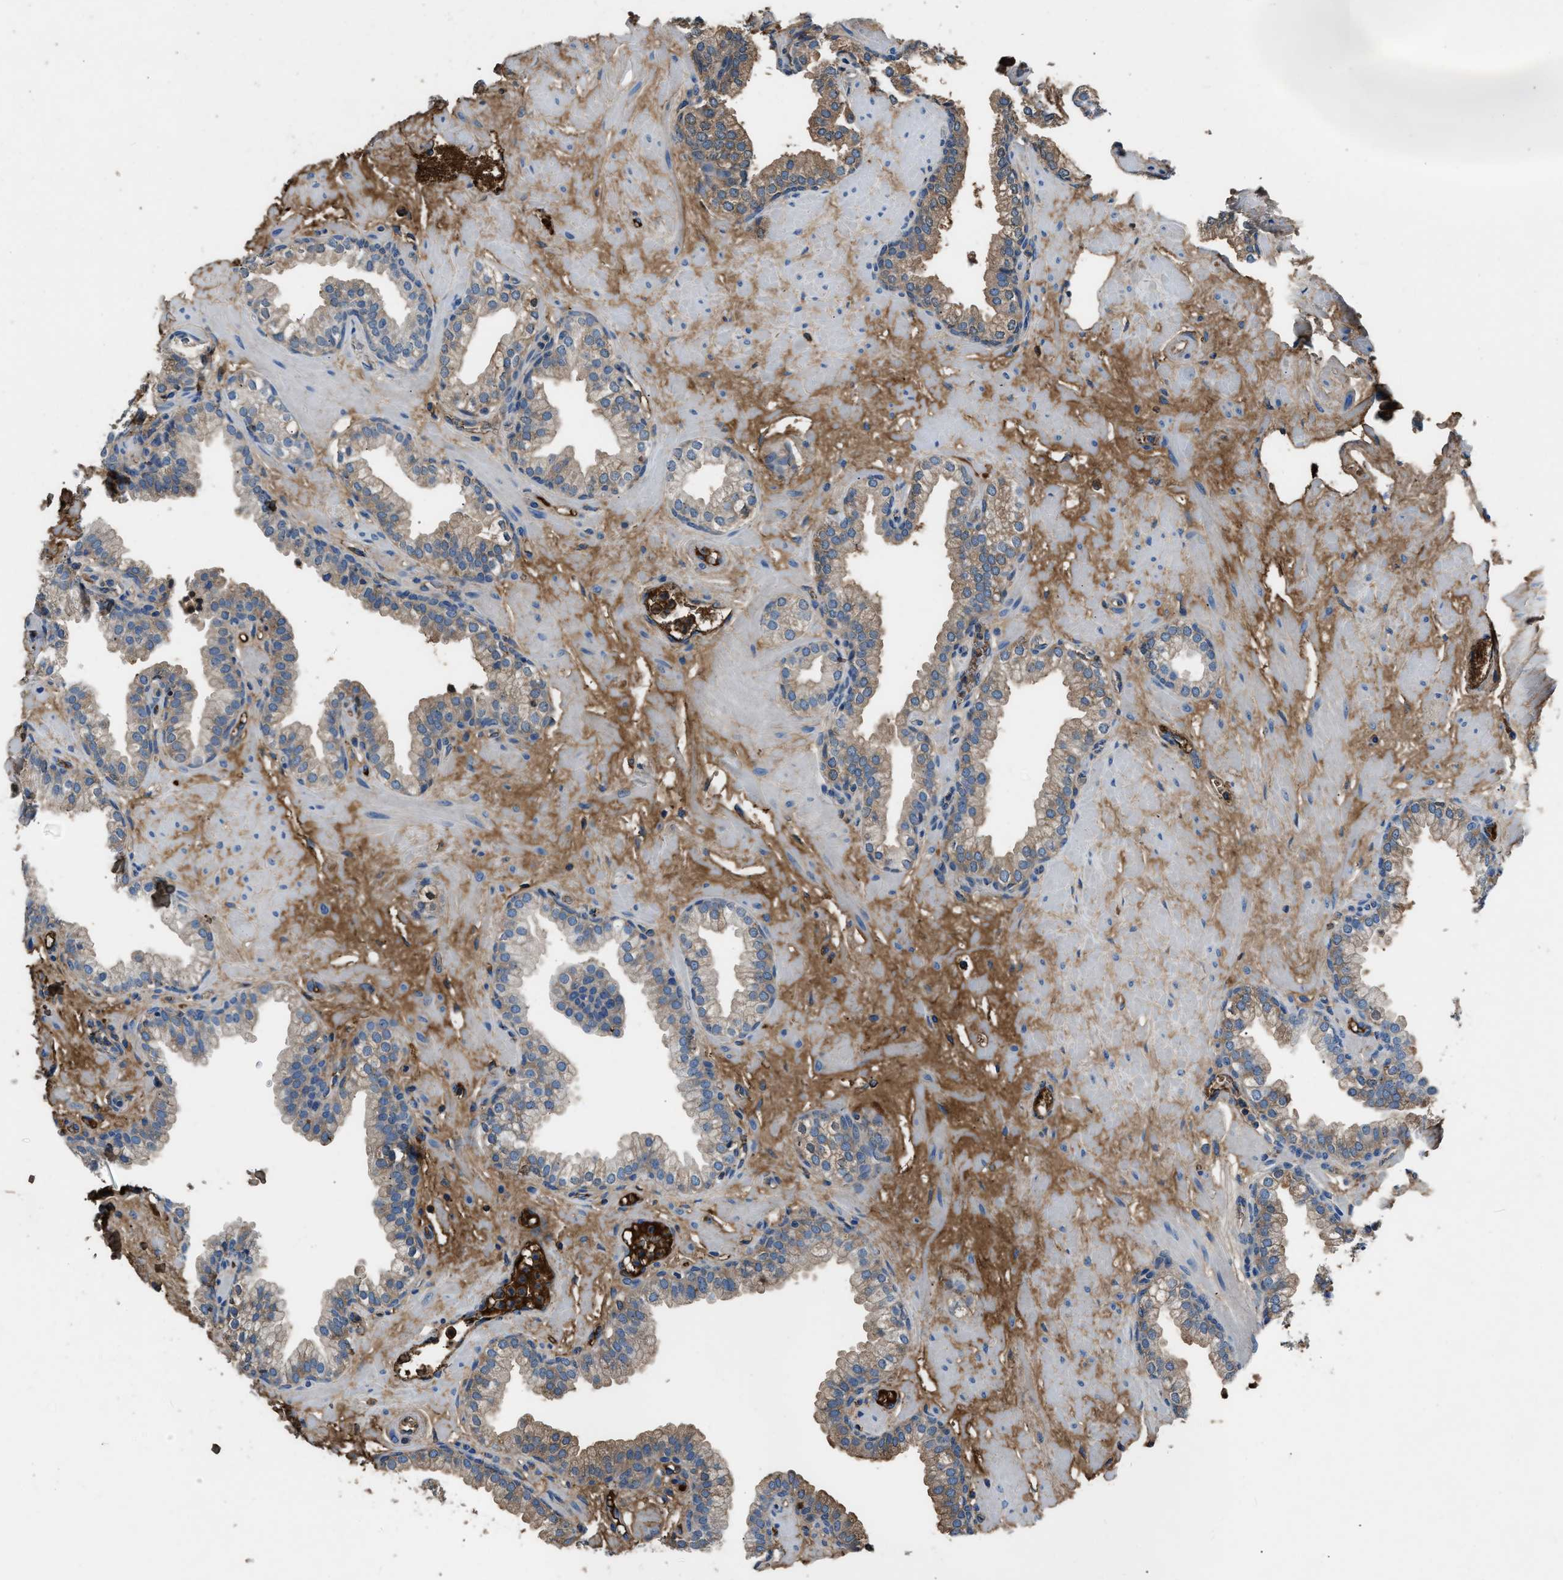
{"staining": {"intensity": "moderate", "quantity": "<25%", "location": "cytoplasmic/membranous"}, "tissue": "prostate", "cell_type": "Glandular cells", "image_type": "normal", "snomed": [{"axis": "morphology", "description": "Normal tissue, NOS"}, {"axis": "morphology", "description": "Urothelial carcinoma, Low grade"}, {"axis": "topography", "description": "Urinary bladder"}, {"axis": "topography", "description": "Prostate"}], "caption": "This photomicrograph reveals immunohistochemistry staining of unremarkable human prostate, with low moderate cytoplasmic/membranous staining in approximately <25% of glandular cells.", "gene": "STC1", "patient": {"sex": "male", "age": 60}}